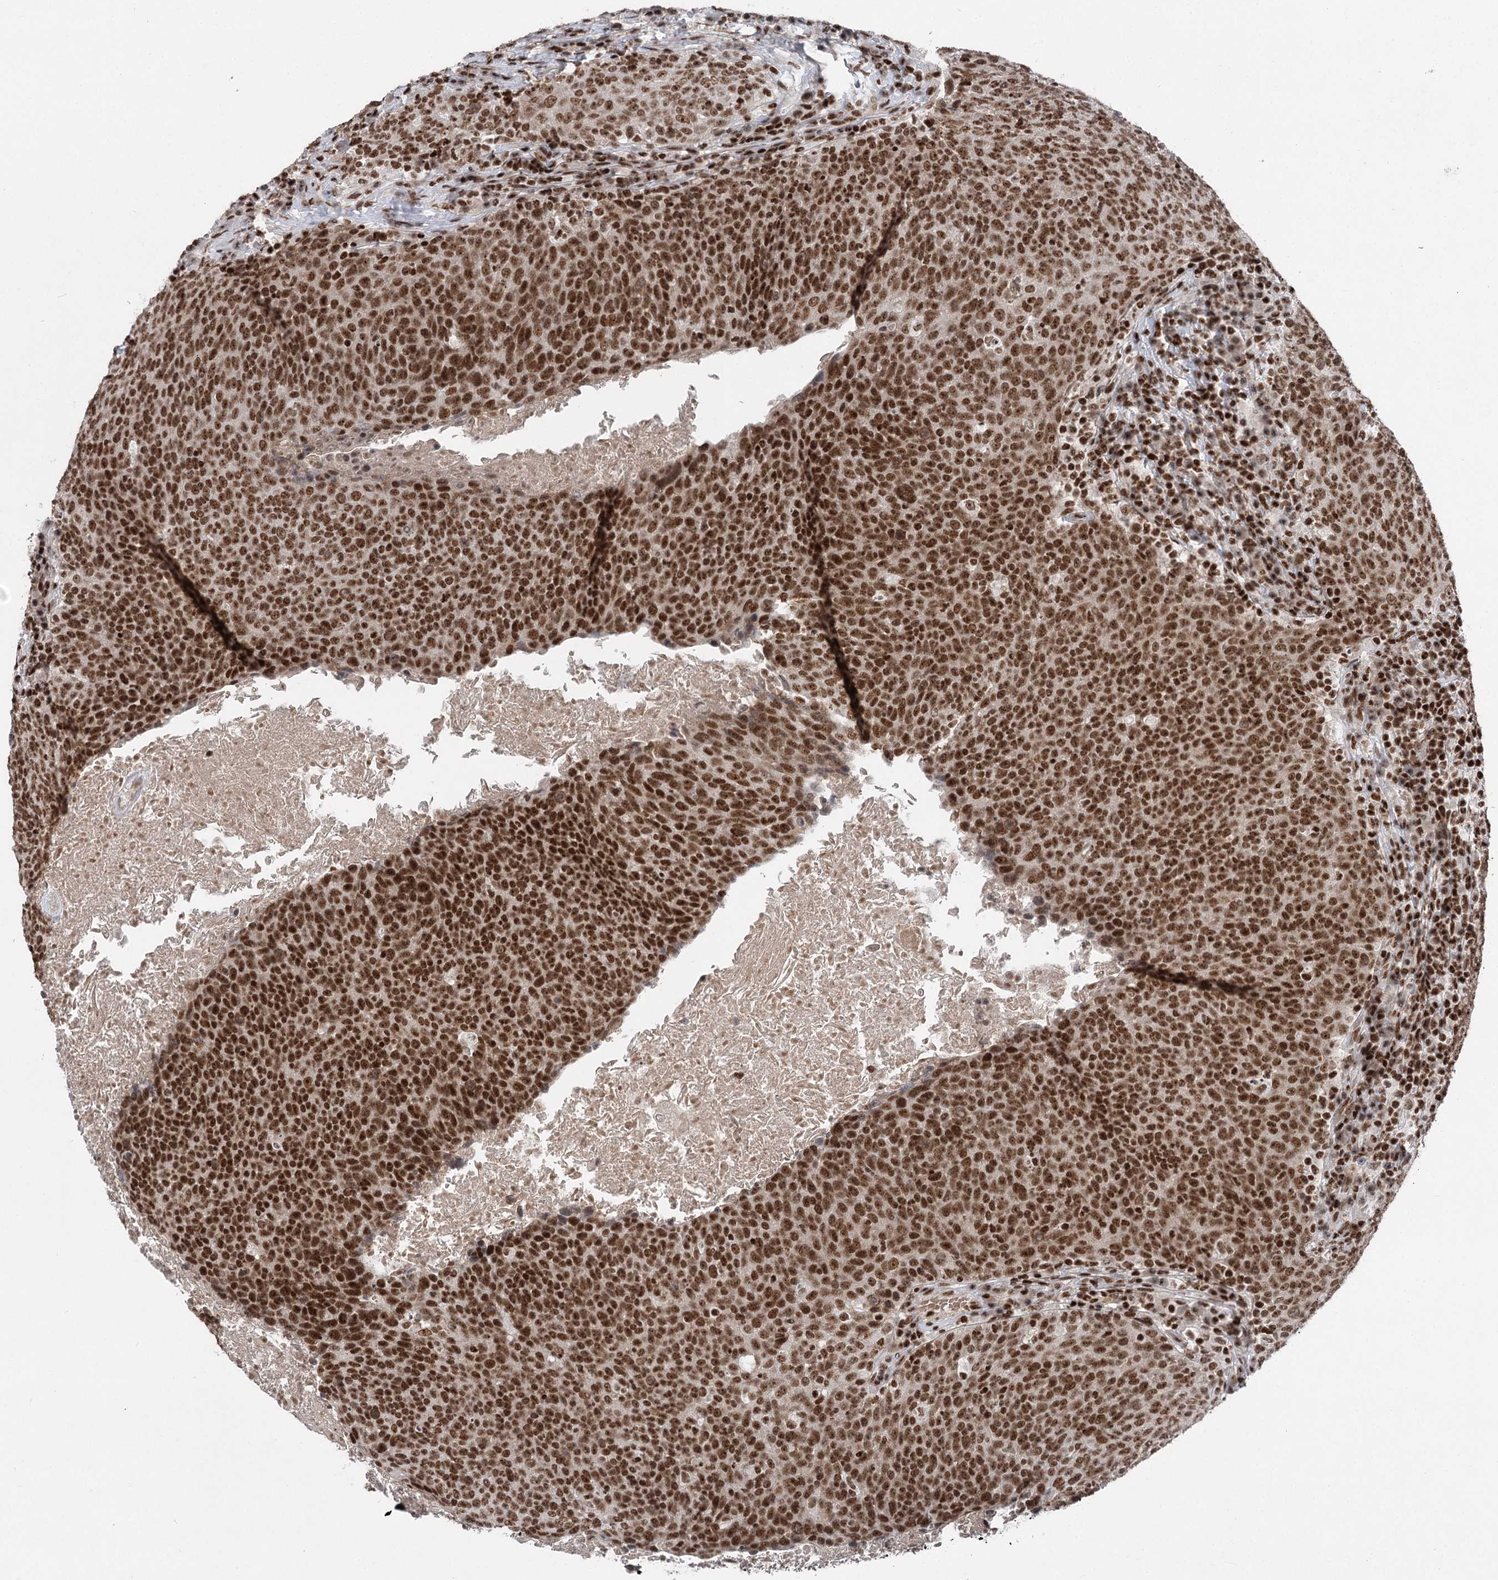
{"staining": {"intensity": "strong", "quantity": ">75%", "location": "nuclear"}, "tissue": "head and neck cancer", "cell_type": "Tumor cells", "image_type": "cancer", "snomed": [{"axis": "morphology", "description": "Squamous cell carcinoma, NOS"}, {"axis": "morphology", "description": "Squamous cell carcinoma, metastatic, NOS"}, {"axis": "topography", "description": "Lymph node"}, {"axis": "topography", "description": "Head-Neck"}], "caption": "The image reveals staining of head and neck cancer (squamous cell carcinoma), revealing strong nuclear protein positivity (brown color) within tumor cells.", "gene": "CGGBP1", "patient": {"sex": "male", "age": 62}}